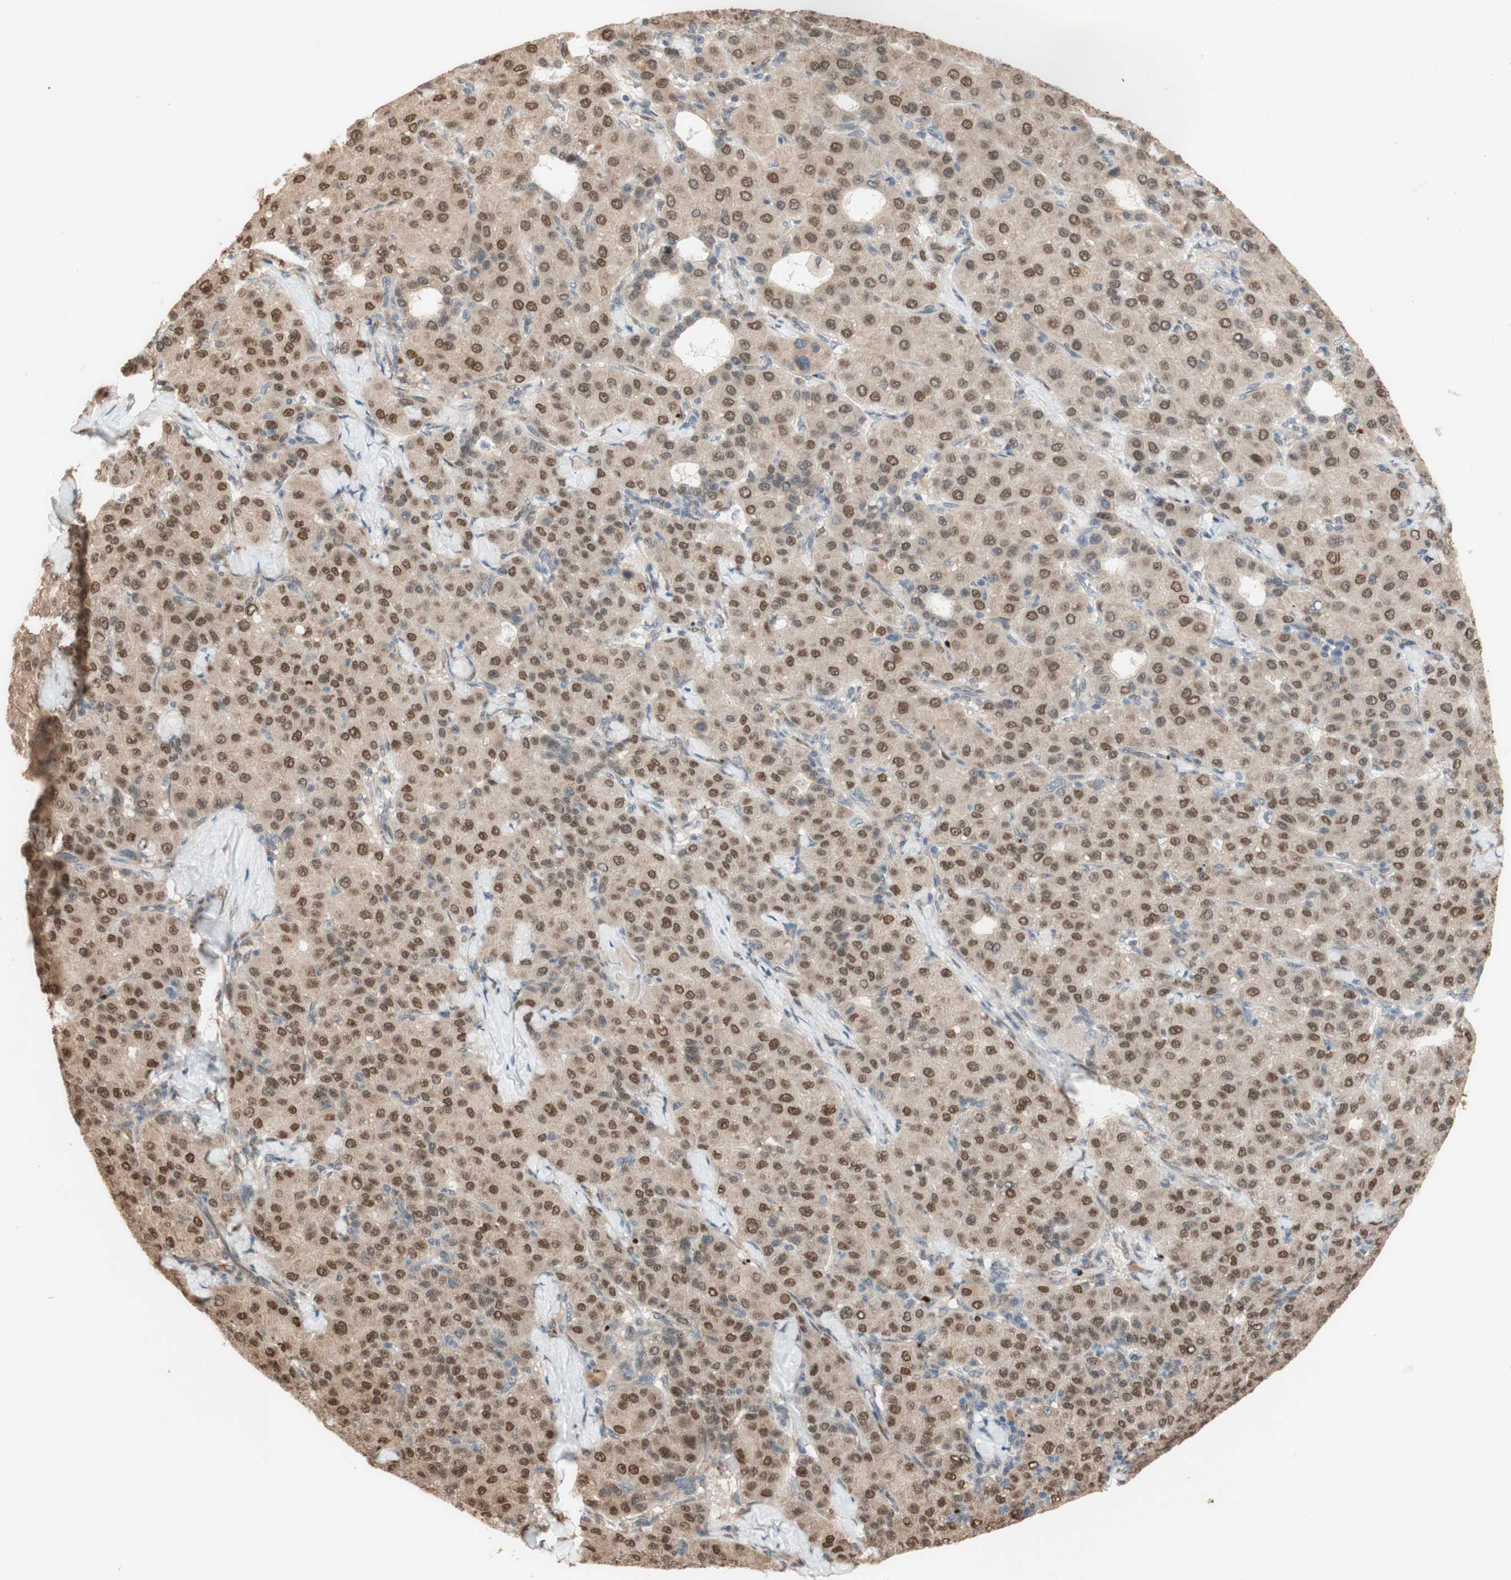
{"staining": {"intensity": "moderate", "quantity": ">75%", "location": "cytoplasmic/membranous,nuclear"}, "tissue": "liver cancer", "cell_type": "Tumor cells", "image_type": "cancer", "snomed": [{"axis": "morphology", "description": "Carcinoma, Hepatocellular, NOS"}, {"axis": "topography", "description": "Liver"}], "caption": "Brown immunohistochemical staining in hepatocellular carcinoma (liver) exhibits moderate cytoplasmic/membranous and nuclear positivity in about >75% of tumor cells.", "gene": "CCNC", "patient": {"sex": "male", "age": 65}}